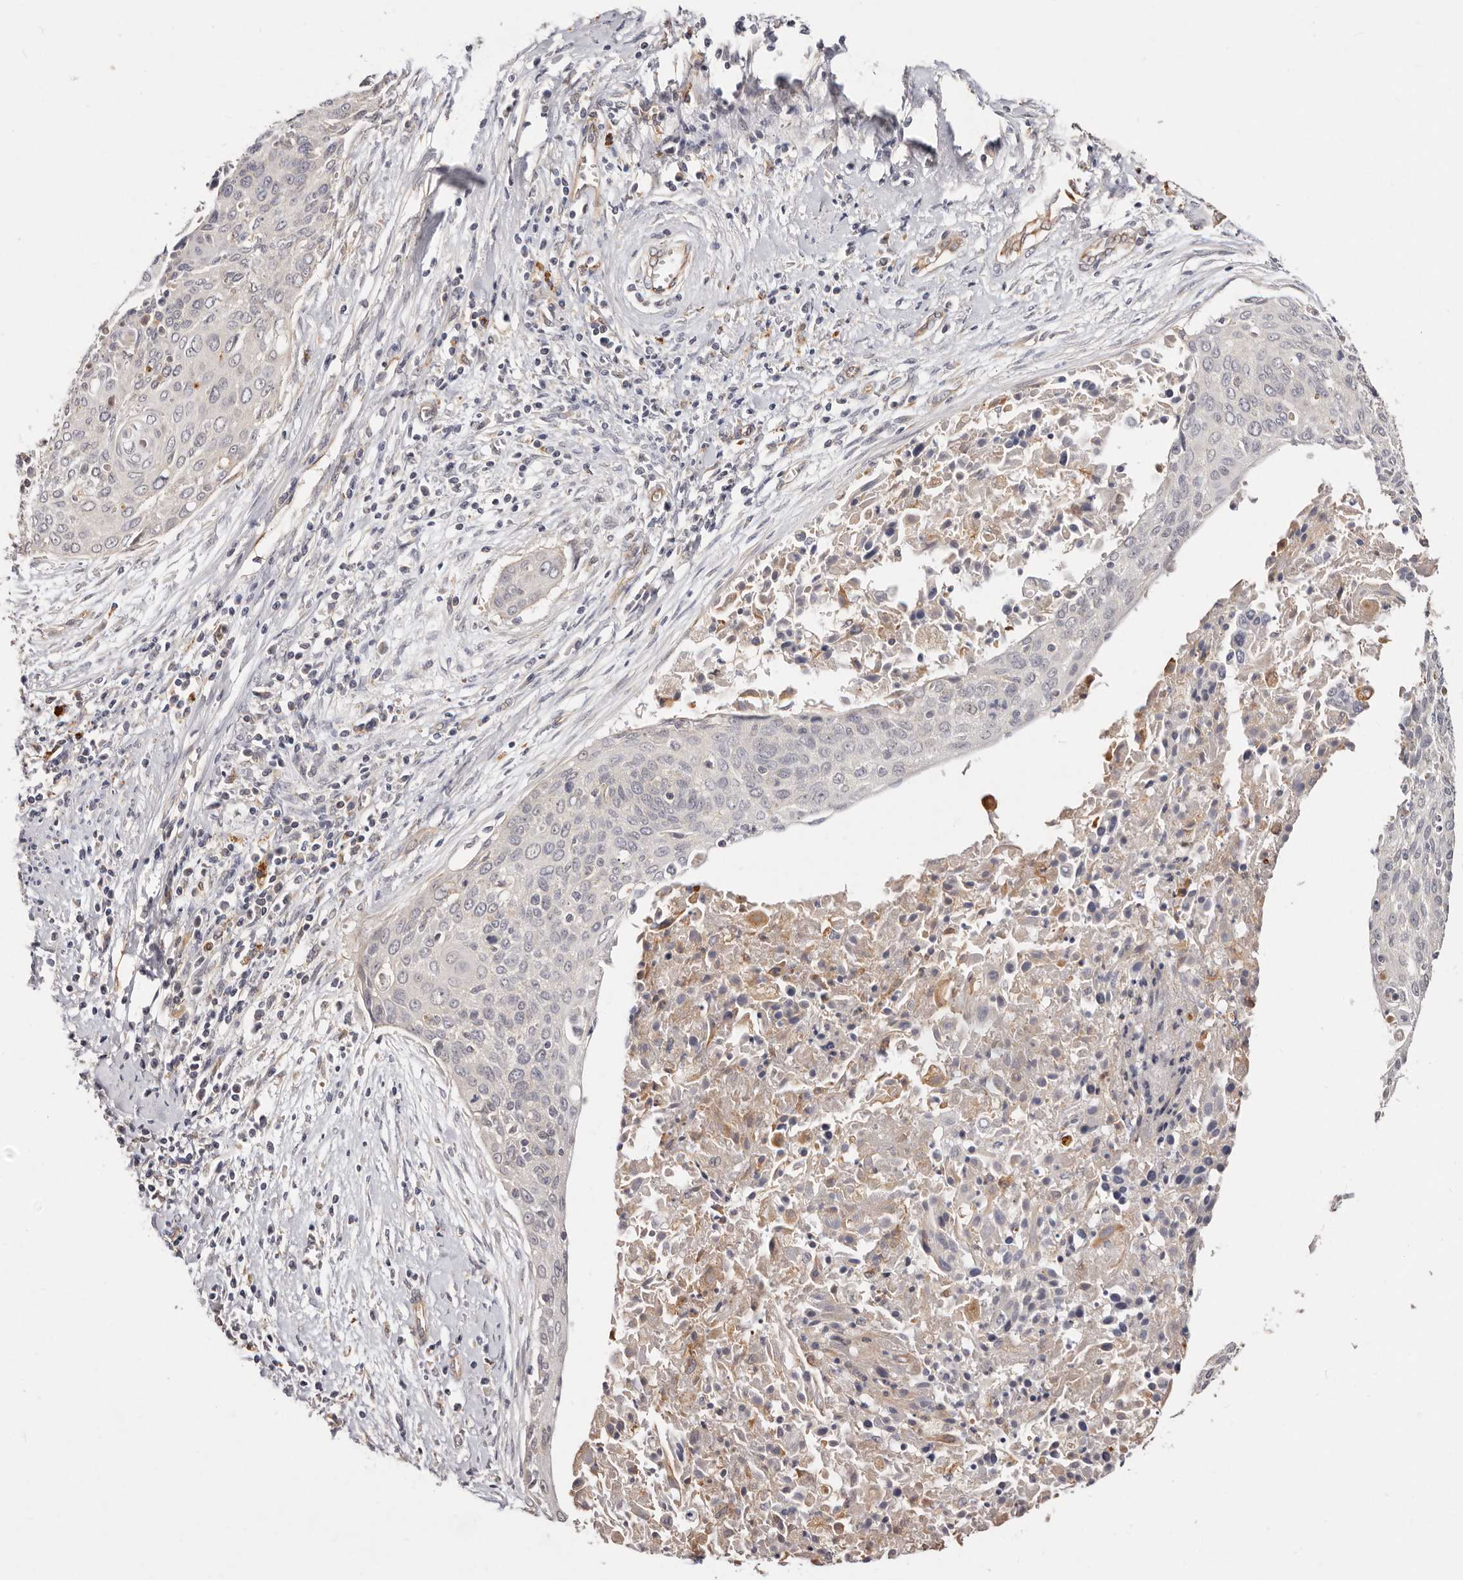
{"staining": {"intensity": "negative", "quantity": "none", "location": "none"}, "tissue": "cervical cancer", "cell_type": "Tumor cells", "image_type": "cancer", "snomed": [{"axis": "morphology", "description": "Squamous cell carcinoma, NOS"}, {"axis": "topography", "description": "Cervix"}], "caption": "Cervical squamous cell carcinoma stained for a protein using IHC shows no expression tumor cells.", "gene": "THBS3", "patient": {"sex": "female", "age": 55}}